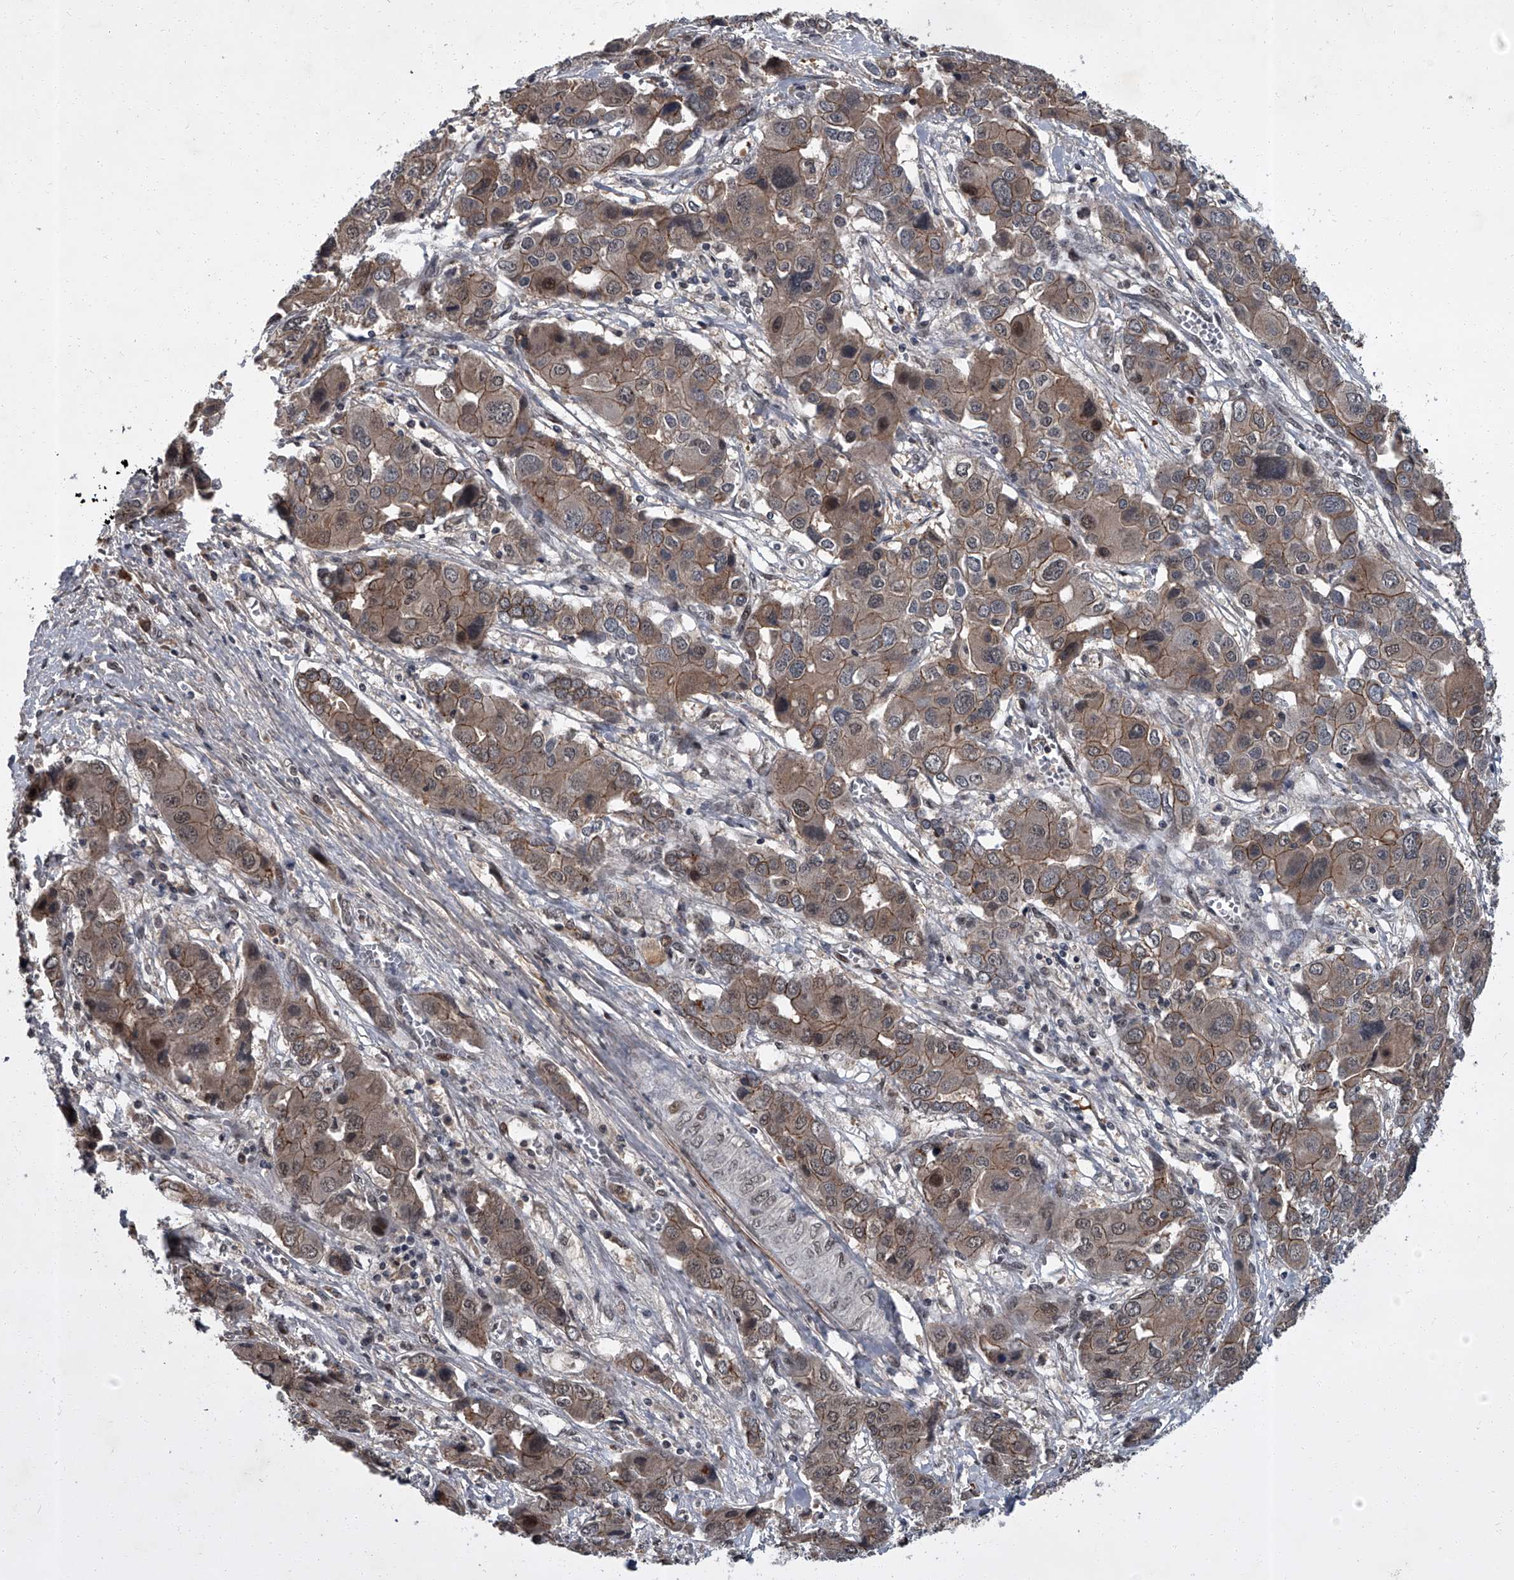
{"staining": {"intensity": "moderate", "quantity": ">75%", "location": "cytoplasmic/membranous,nuclear"}, "tissue": "liver cancer", "cell_type": "Tumor cells", "image_type": "cancer", "snomed": [{"axis": "morphology", "description": "Cholangiocarcinoma"}, {"axis": "topography", "description": "Liver"}], "caption": "Protein positivity by immunohistochemistry (IHC) reveals moderate cytoplasmic/membranous and nuclear staining in about >75% of tumor cells in cholangiocarcinoma (liver).", "gene": "ZNF518B", "patient": {"sex": "male", "age": 67}}